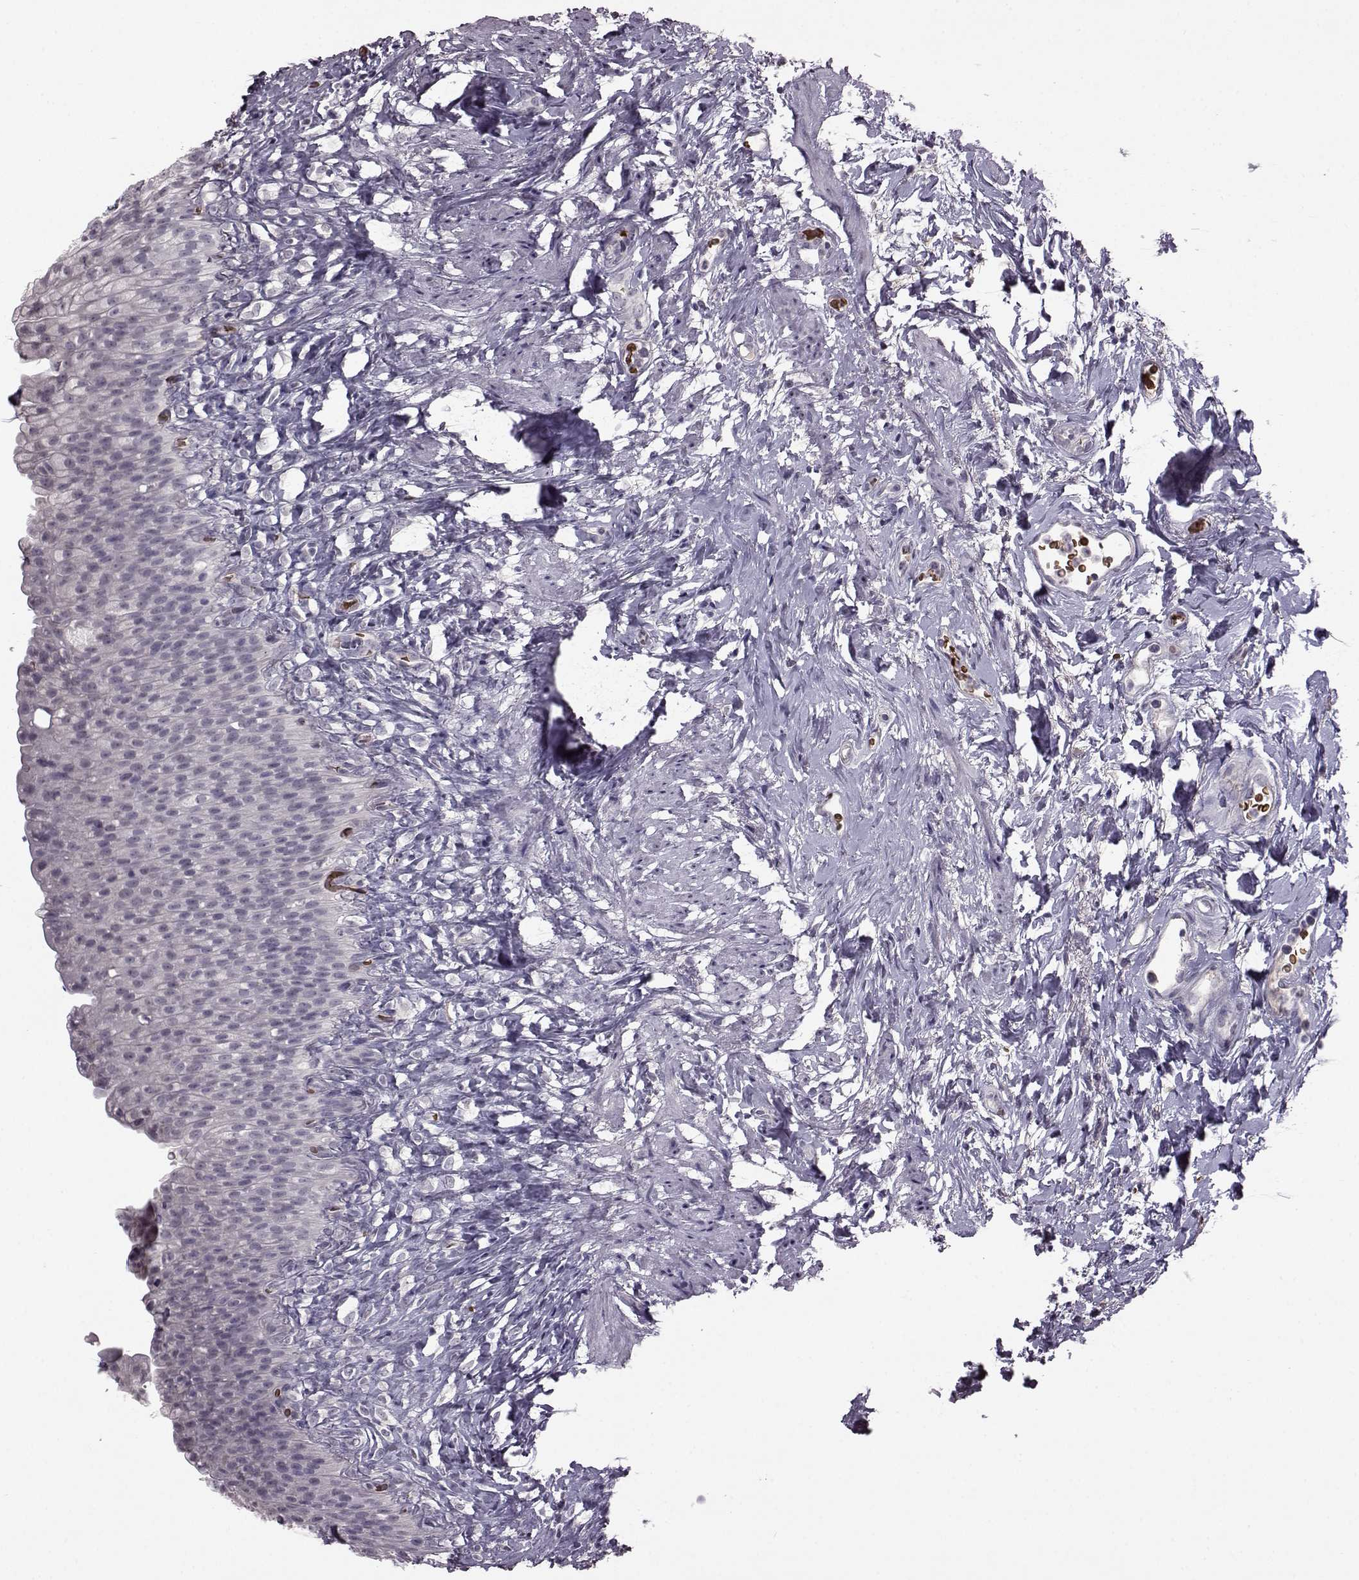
{"staining": {"intensity": "negative", "quantity": "none", "location": "none"}, "tissue": "urinary bladder", "cell_type": "Urothelial cells", "image_type": "normal", "snomed": [{"axis": "morphology", "description": "Normal tissue, NOS"}, {"axis": "topography", "description": "Urinary bladder"}], "caption": "Immunohistochemical staining of unremarkable urinary bladder shows no significant staining in urothelial cells.", "gene": "PROP1", "patient": {"sex": "male", "age": 76}}